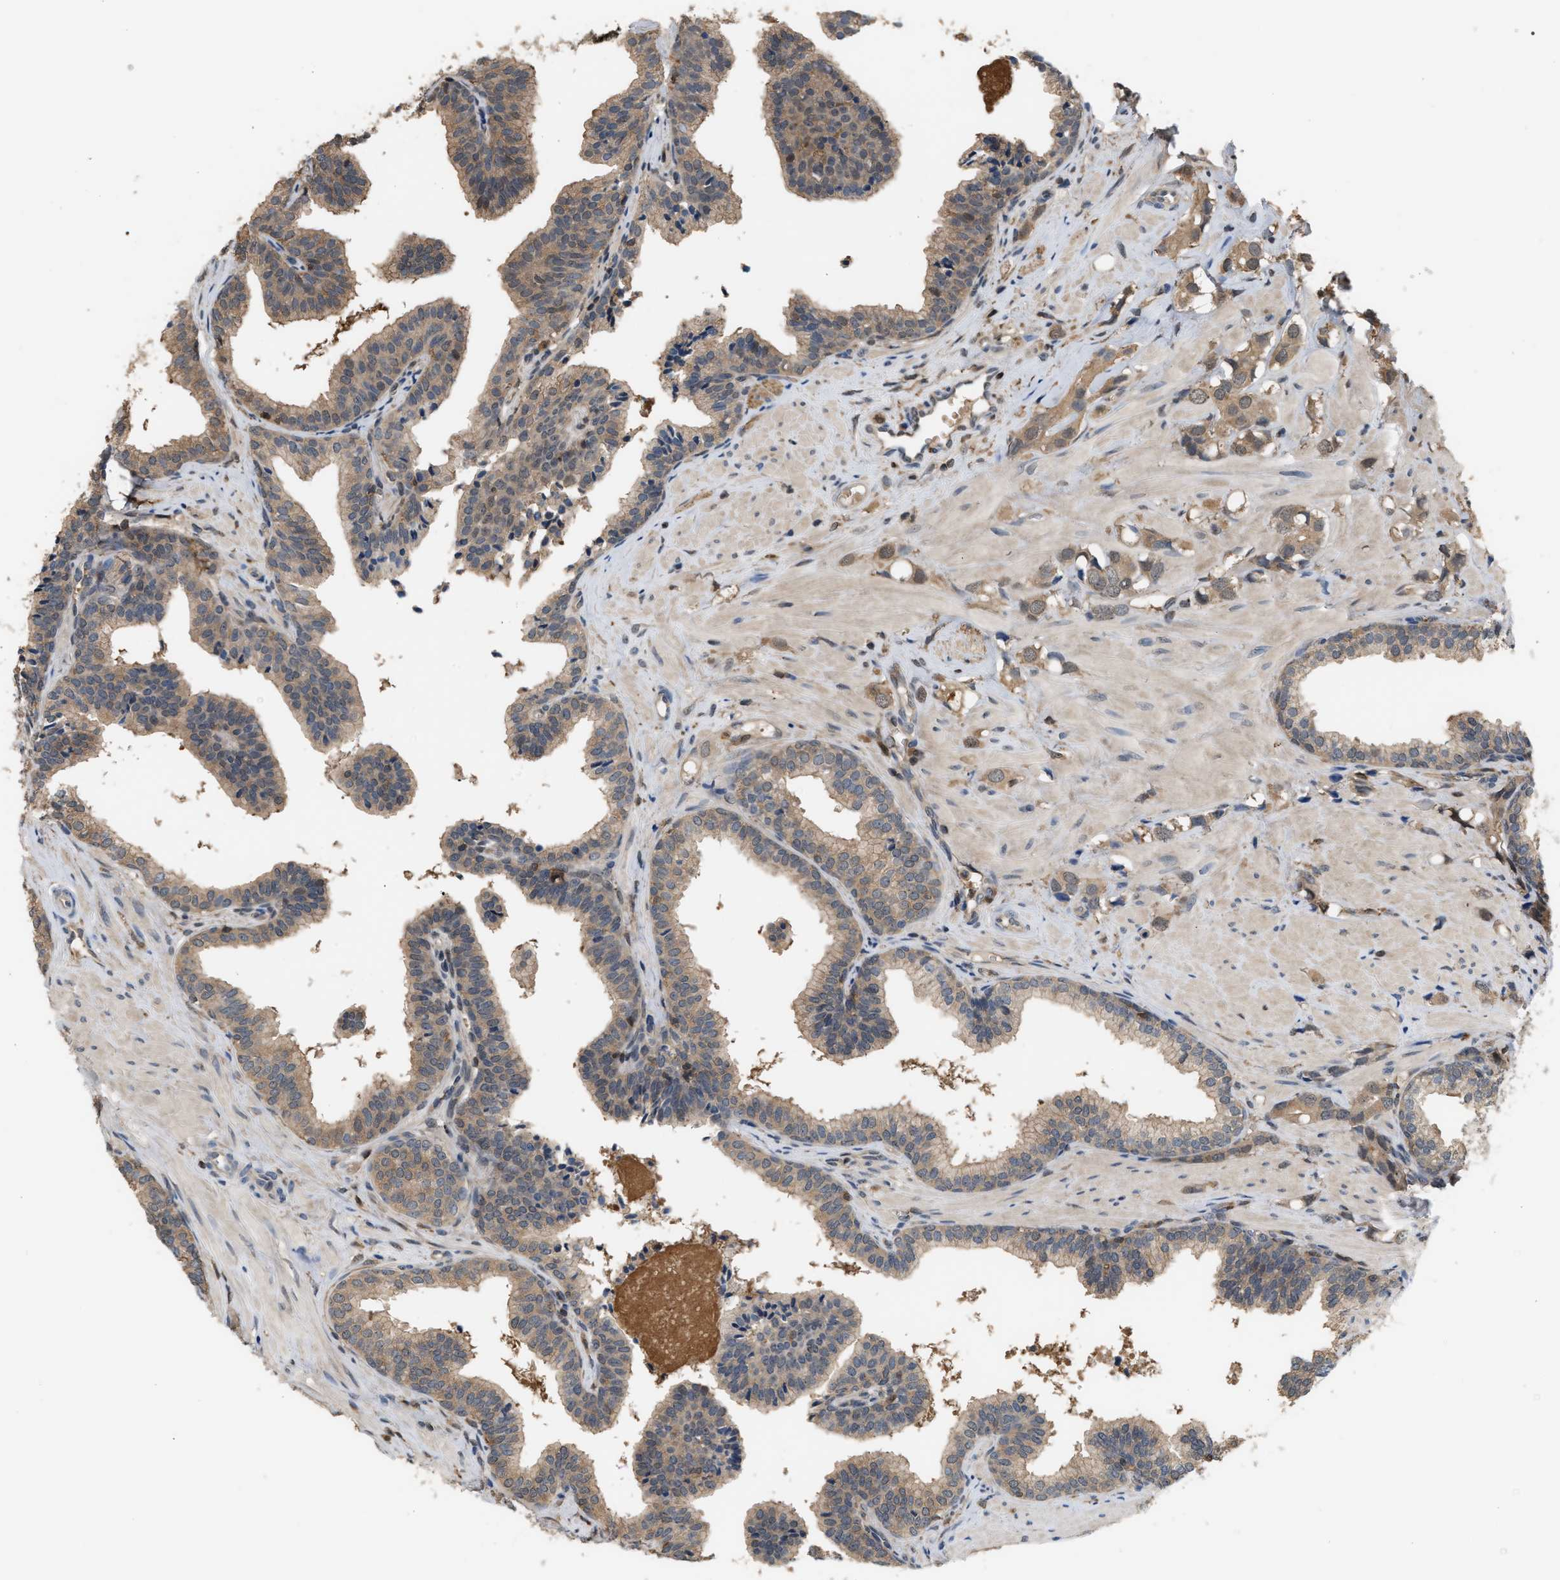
{"staining": {"intensity": "moderate", "quantity": ">75%", "location": "cytoplasmic/membranous"}, "tissue": "prostate cancer", "cell_type": "Tumor cells", "image_type": "cancer", "snomed": [{"axis": "morphology", "description": "Adenocarcinoma, High grade"}, {"axis": "topography", "description": "Prostate"}], "caption": "Moderate cytoplasmic/membranous protein staining is present in approximately >75% of tumor cells in prostate cancer.", "gene": "MTPN", "patient": {"sex": "male", "age": 52}}